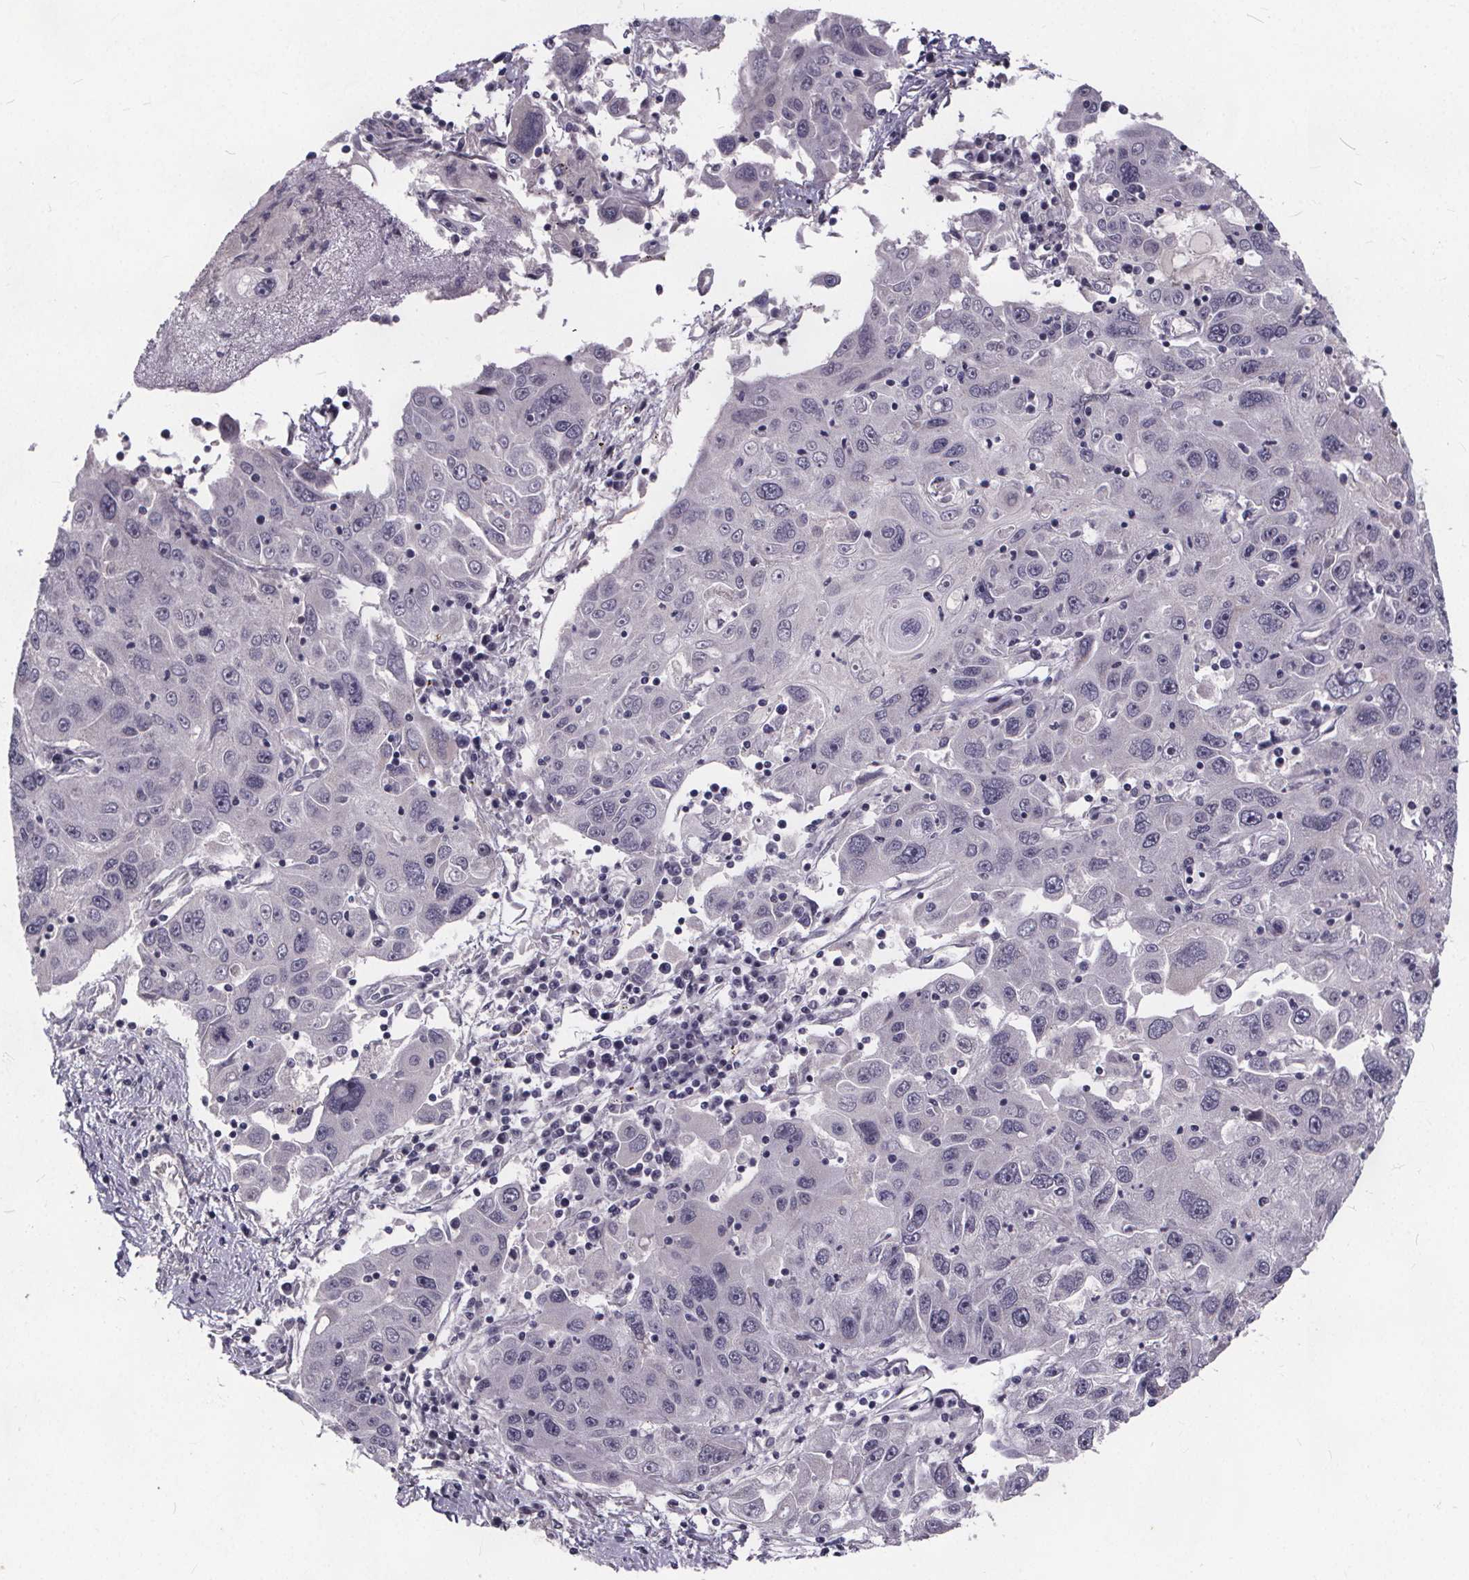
{"staining": {"intensity": "negative", "quantity": "none", "location": "none"}, "tissue": "stomach cancer", "cell_type": "Tumor cells", "image_type": "cancer", "snomed": [{"axis": "morphology", "description": "Adenocarcinoma, NOS"}, {"axis": "topography", "description": "Stomach"}], "caption": "IHC image of neoplastic tissue: stomach adenocarcinoma stained with DAB (3,3'-diaminobenzidine) exhibits no significant protein positivity in tumor cells.", "gene": "FAM181B", "patient": {"sex": "male", "age": 56}}